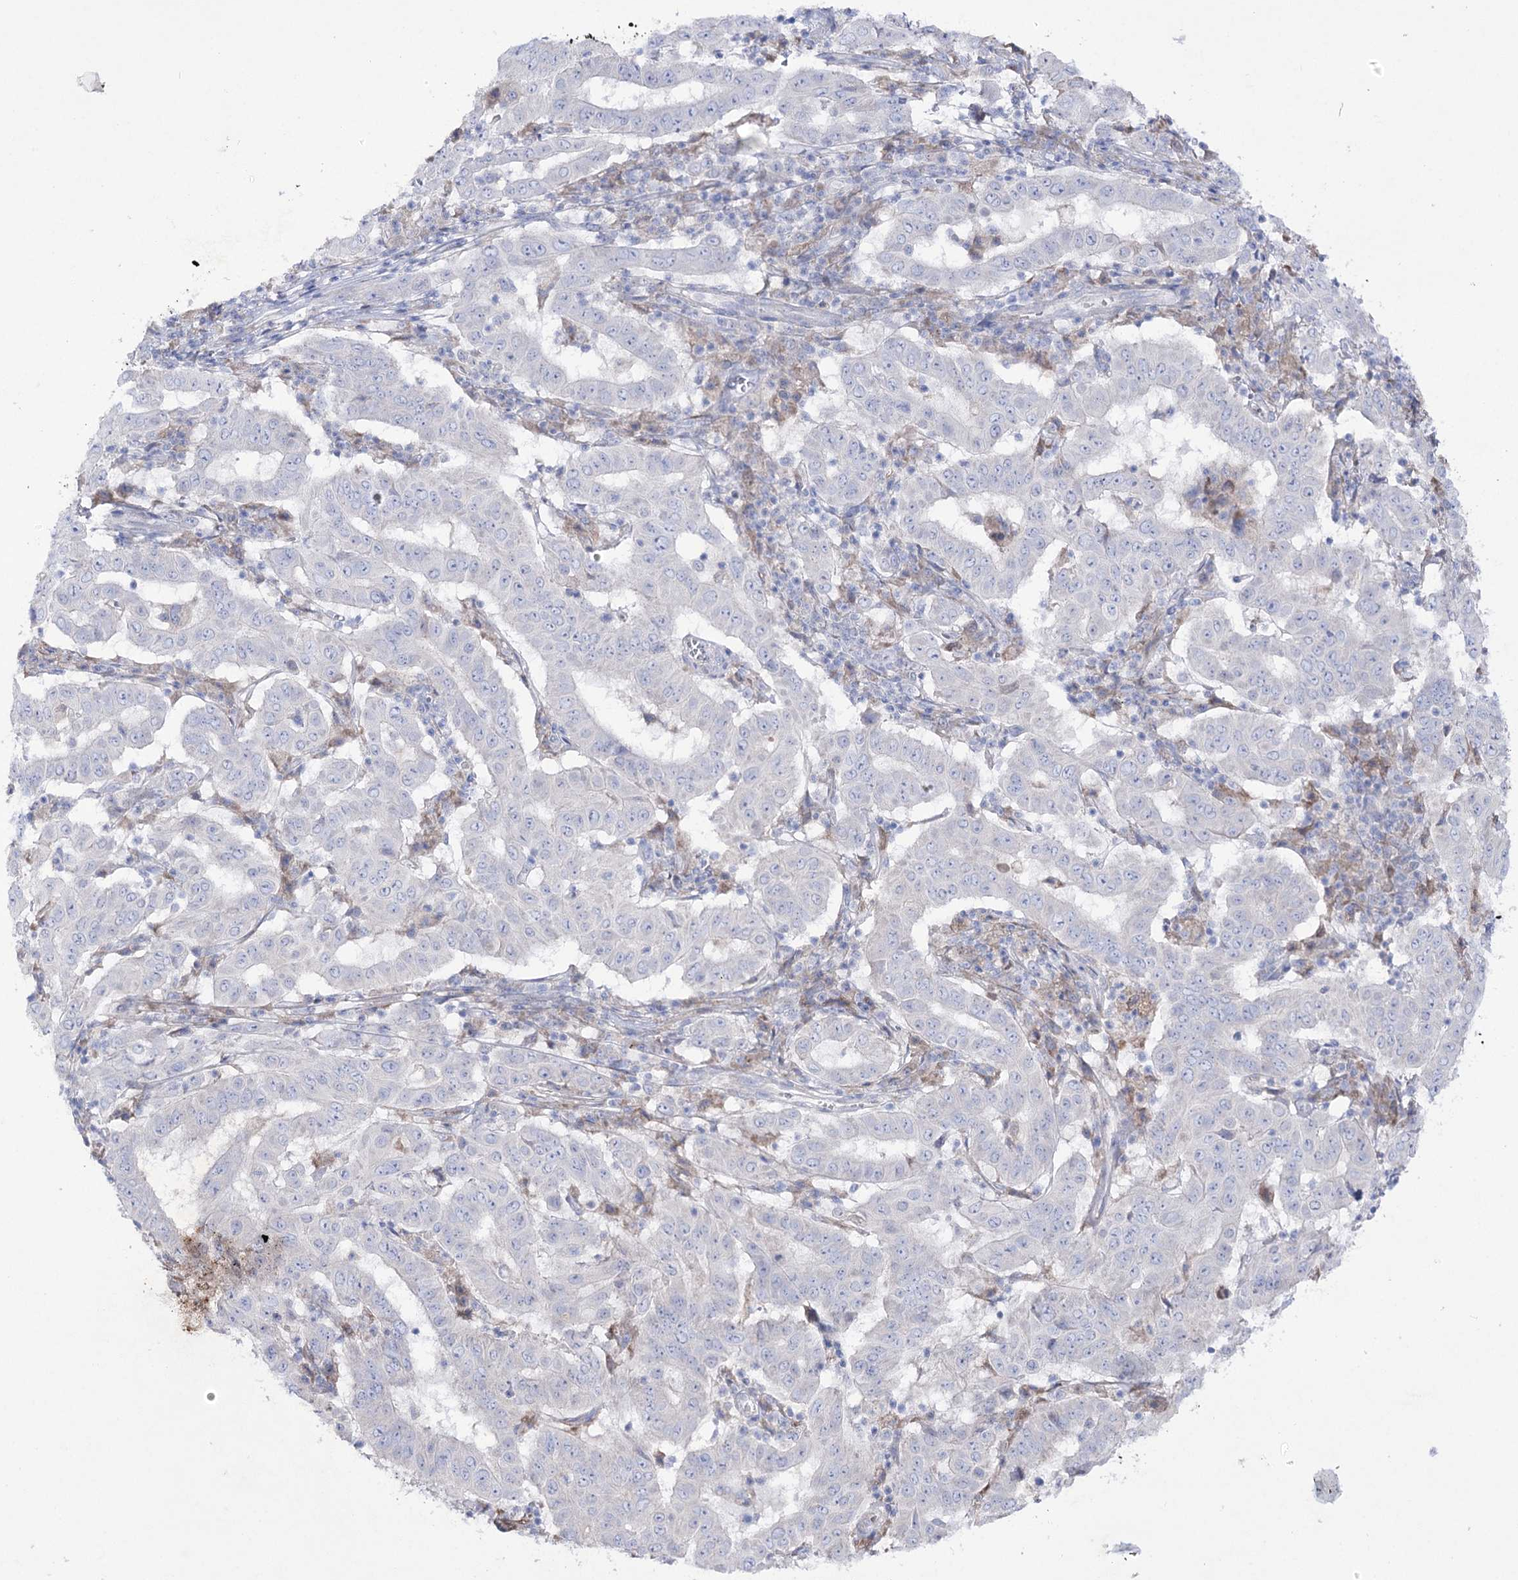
{"staining": {"intensity": "negative", "quantity": "none", "location": "none"}, "tissue": "pancreatic cancer", "cell_type": "Tumor cells", "image_type": "cancer", "snomed": [{"axis": "morphology", "description": "Adenocarcinoma, NOS"}, {"axis": "topography", "description": "Pancreas"}], "caption": "The photomicrograph shows no significant staining in tumor cells of adenocarcinoma (pancreatic).", "gene": "NAGLU", "patient": {"sex": "male", "age": 63}}